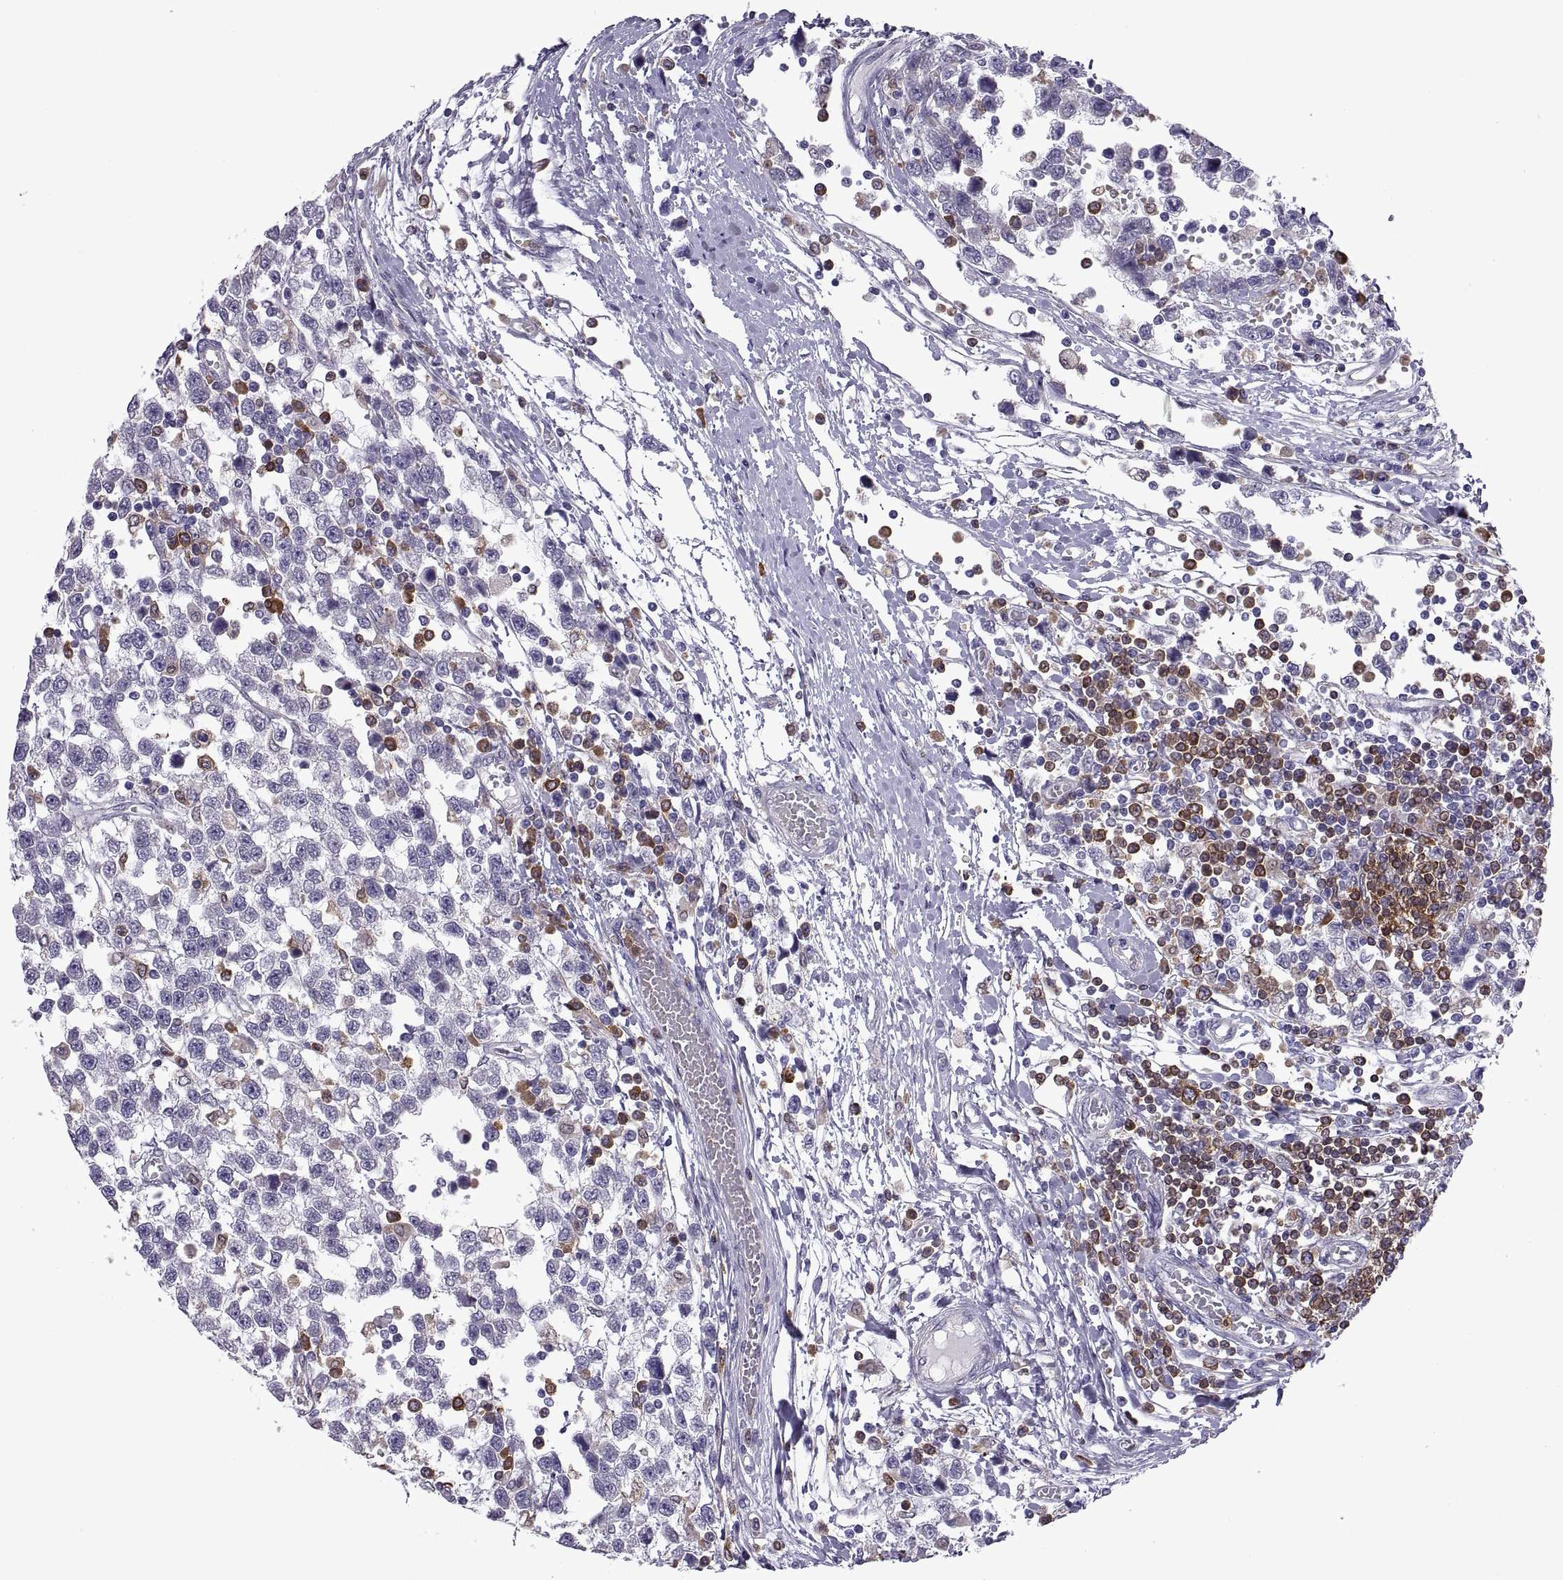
{"staining": {"intensity": "negative", "quantity": "none", "location": "none"}, "tissue": "testis cancer", "cell_type": "Tumor cells", "image_type": "cancer", "snomed": [{"axis": "morphology", "description": "Seminoma, NOS"}, {"axis": "topography", "description": "Testis"}], "caption": "A high-resolution image shows immunohistochemistry staining of seminoma (testis), which shows no significant staining in tumor cells.", "gene": "DOK3", "patient": {"sex": "male", "age": 34}}